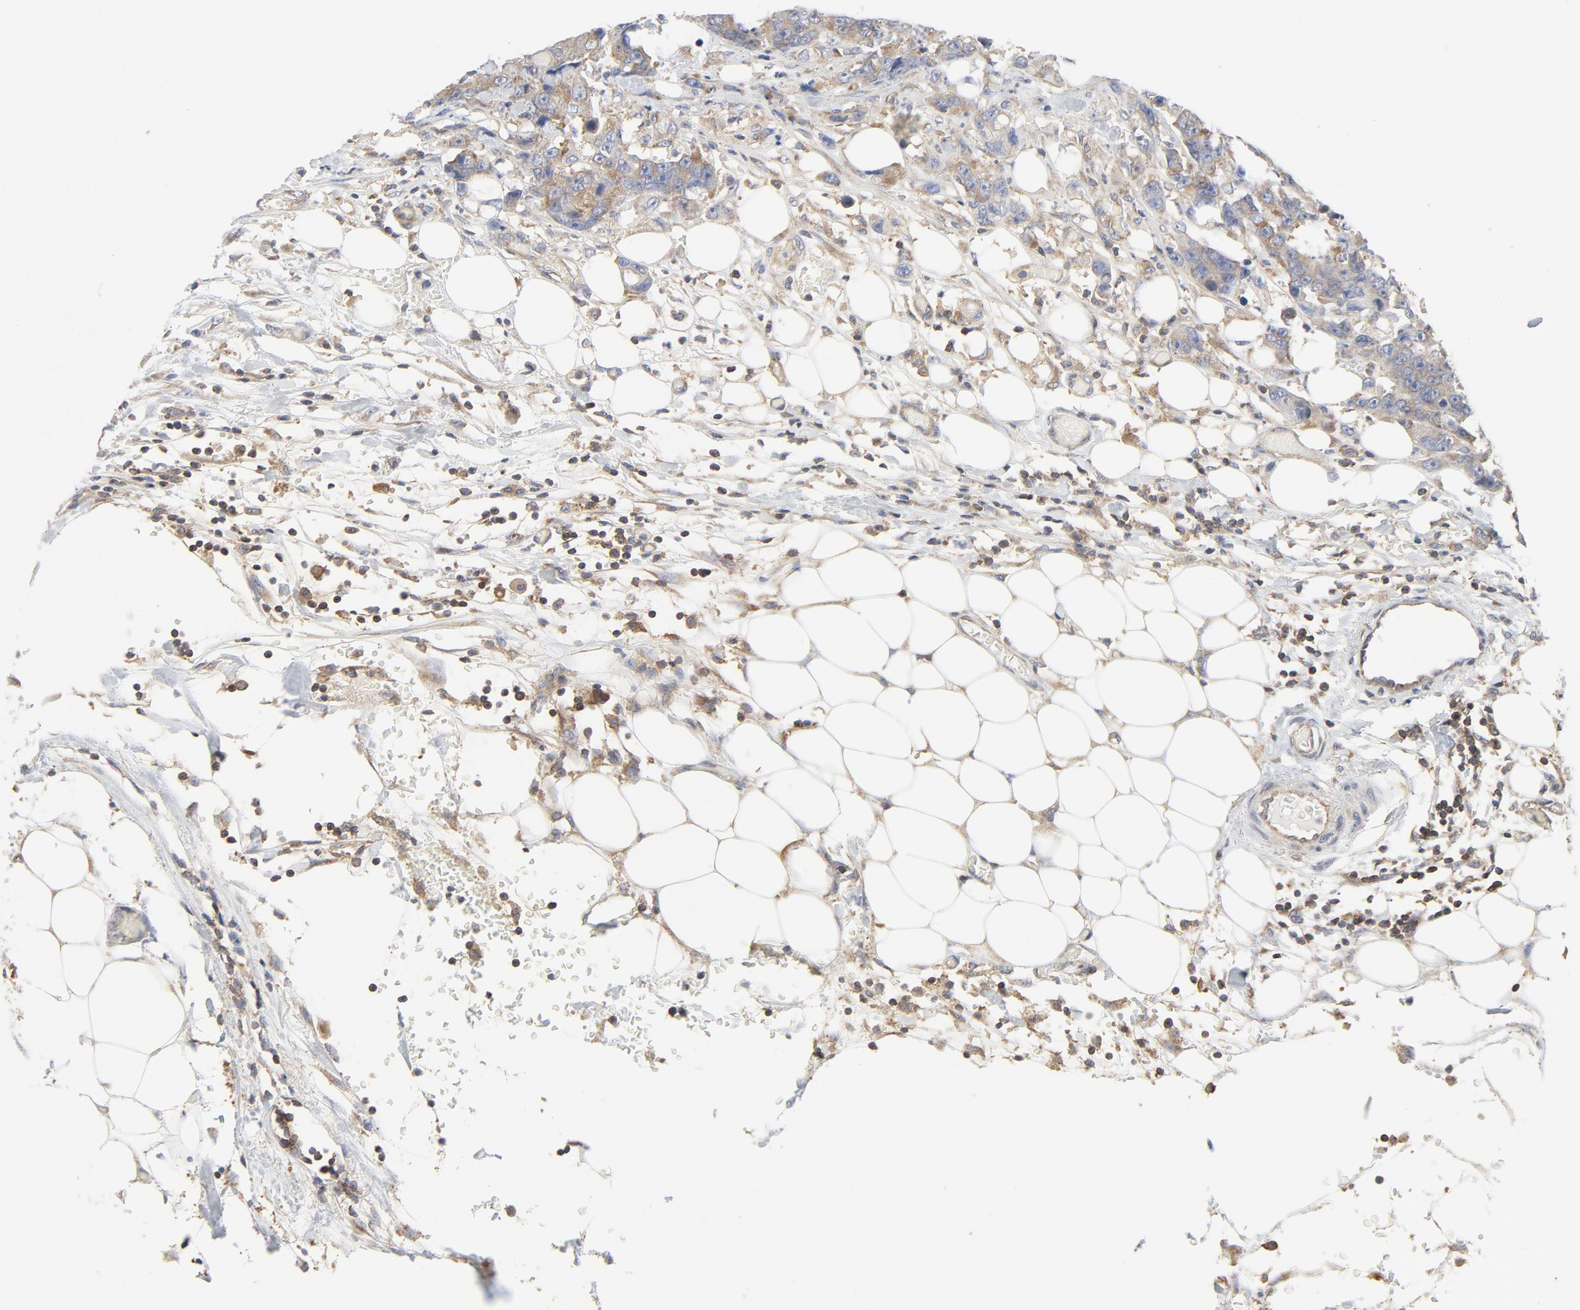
{"staining": {"intensity": "moderate", "quantity": "25%-75%", "location": "cytoplasmic/membranous"}, "tissue": "colorectal cancer", "cell_type": "Tumor cells", "image_type": "cancer", "snomed": [{"axis": "morphology", "description": "Adenocarcinoma, NOS"}, {"axis": "topography", "description": "Colon"}], "caption": "Brown immunohistochemical staining in colorectal adenocarcinoma displays moderate cytoplasmic/membranous expression in approximately 25%-75% of tumor cells.", "gene": "RABEP1", "patient": {"sex": "female", "age": 86}}